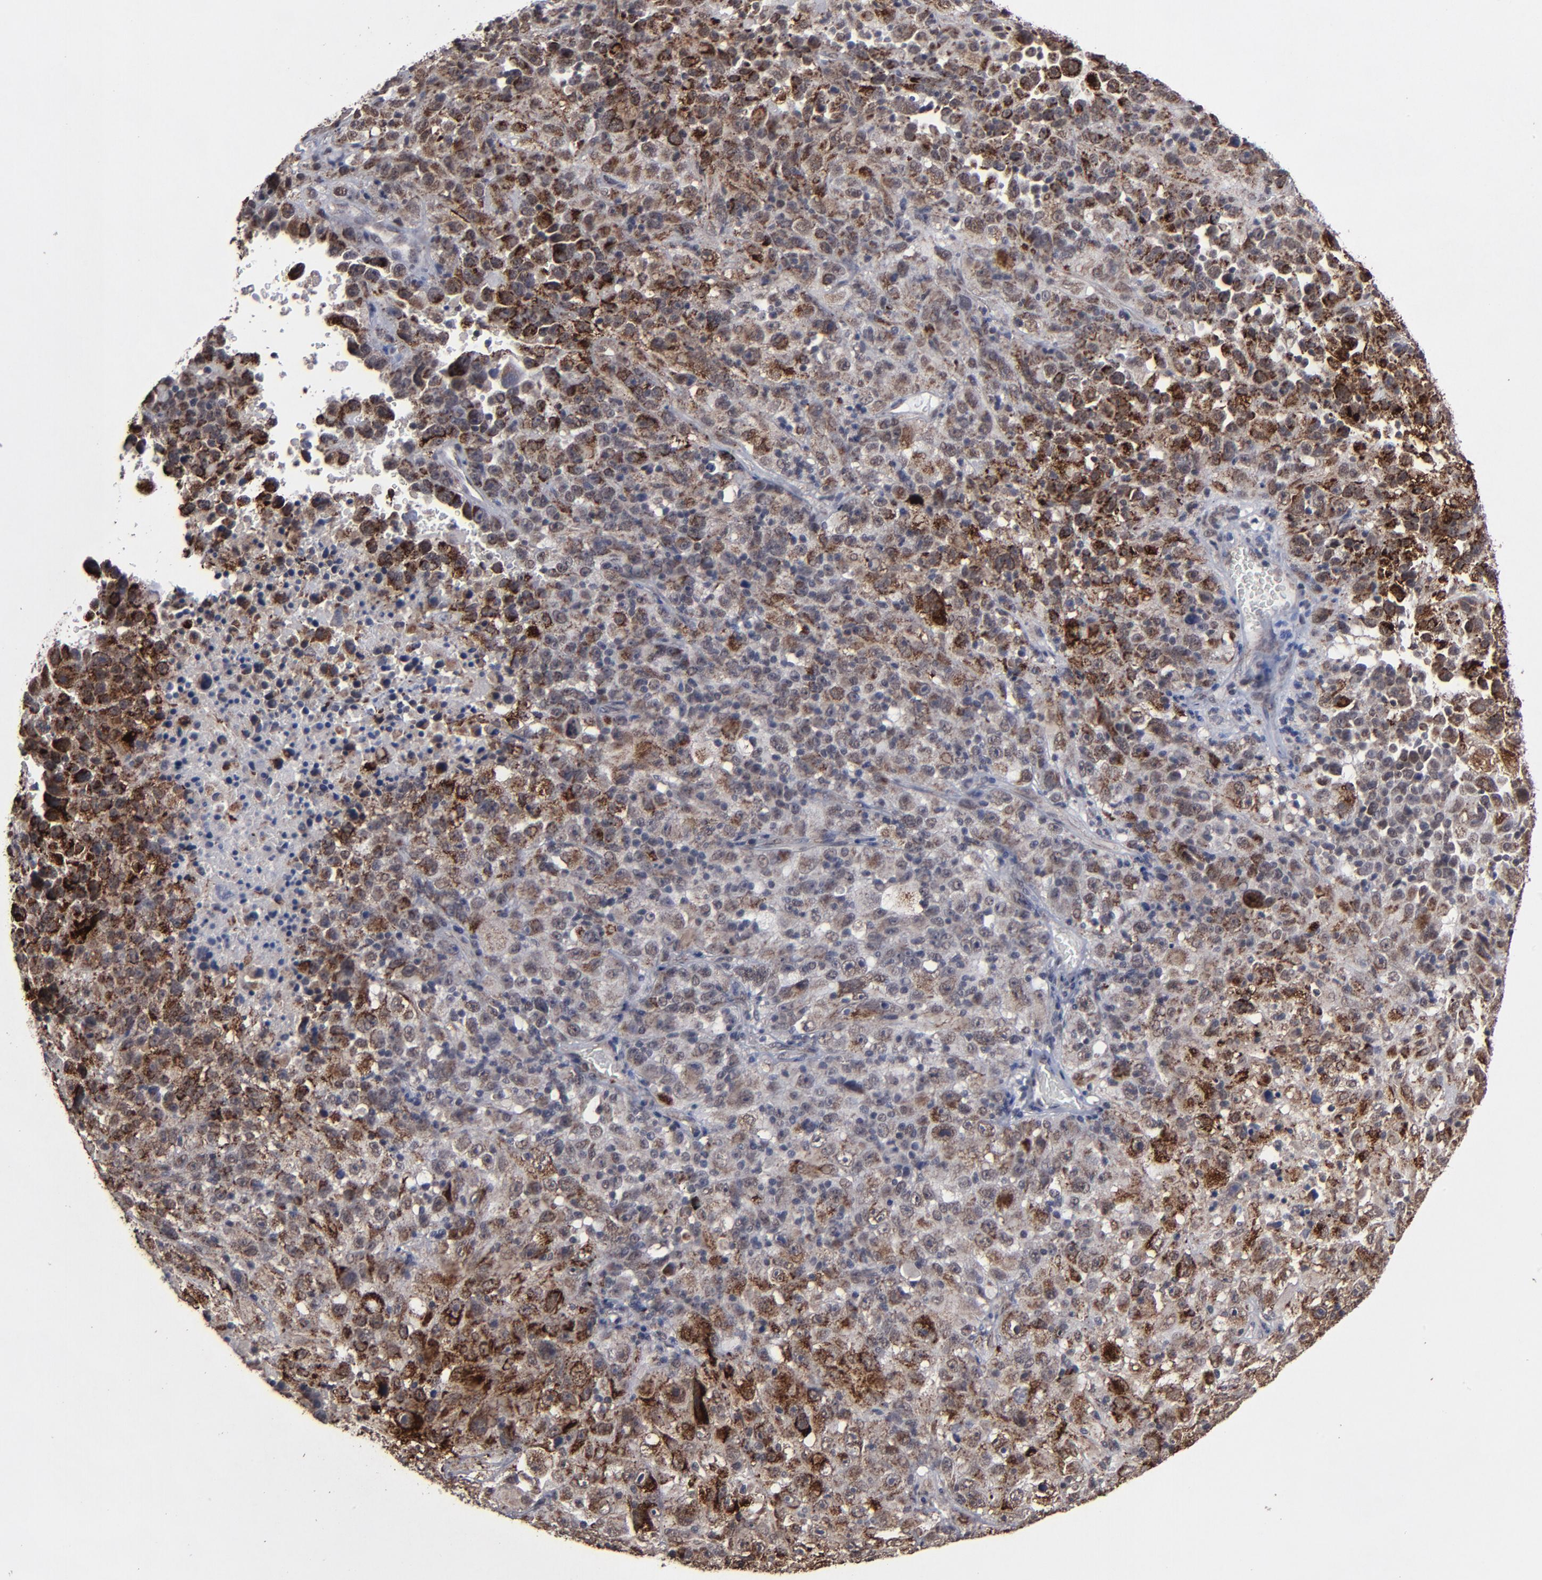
{"staining": {"intensity": "strong", "quantity": "25%-75%", "location": "cytoplasmic/membranous"}, "tissue": "melanoma", "cell_type": "Tumor cells", "image_type": "cancer", "snomed": [{"axis": "morphology", "description": "Malignant melanoma, Metastatic site"}, {"axis": "topography", "description": "Cerebral cortex"}], "caption": "Immunohistochemical staining of human melanoma displays high levels of strong cytoplasmic/membranous protein expression in approximately 25%-75% of tumor cells.", "gene": "BNIP3", "patient": {"sex": "female", "age": 52}}